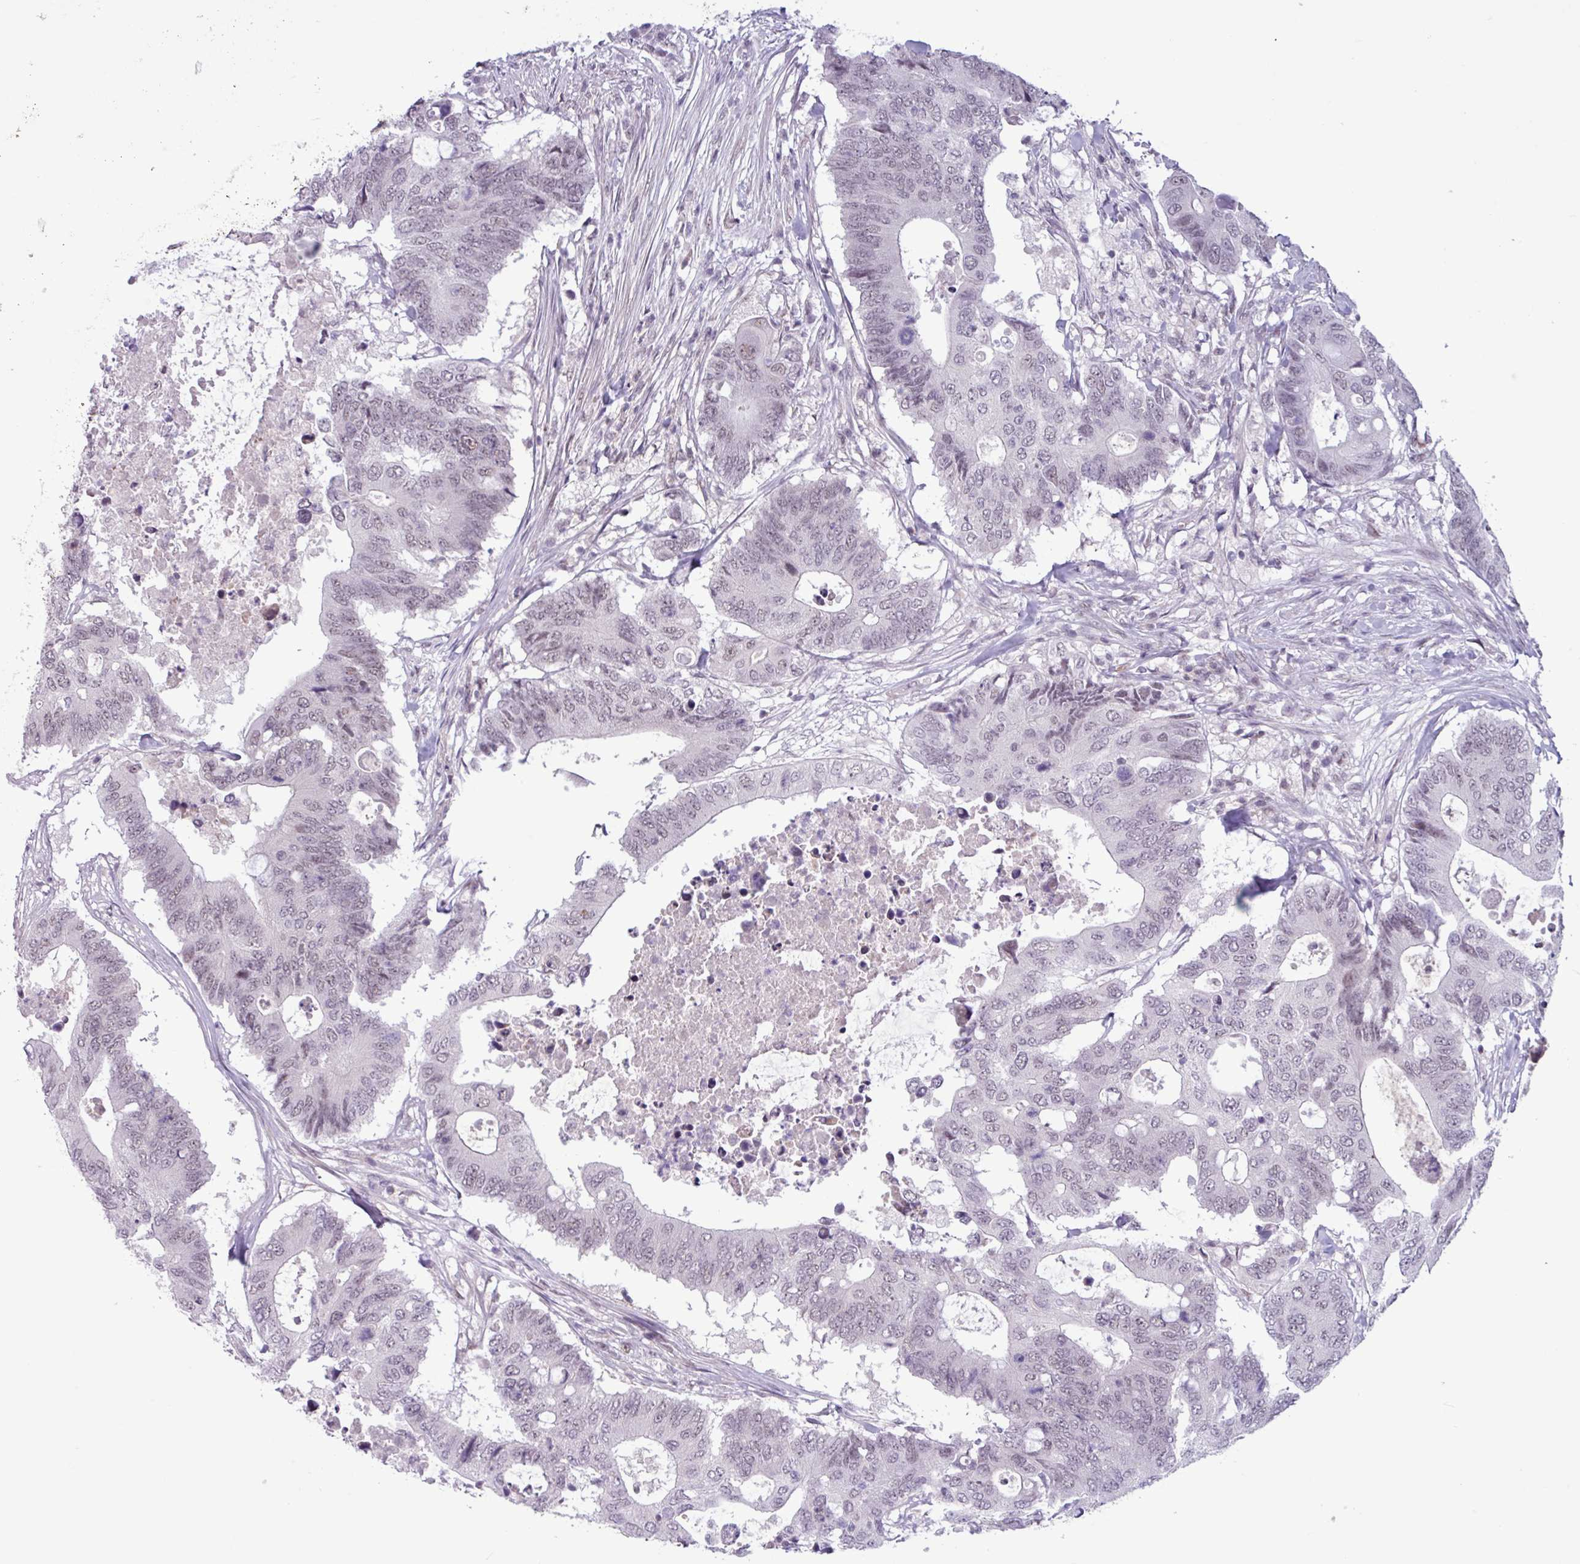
{"staining": {"intensity": "weak", "quantity": "25%-75%", "location": "nuclear"}, "tissue": "colorectal cancer", "cell_type": "Tumor cells", "image_type": "cancer", "snomed": [{"axis": "morphology", "description": "Adenocarcinoma, NOS"}, {"axis": "topography", "description": "Colon"}], "caption": "Human colorectal cancer (adenocarcinoma) stained with a protein marker reveals weak staining in tumor cells.", "gene": "NOTCH2", "patient": {"sex": "male", "age": 71}}